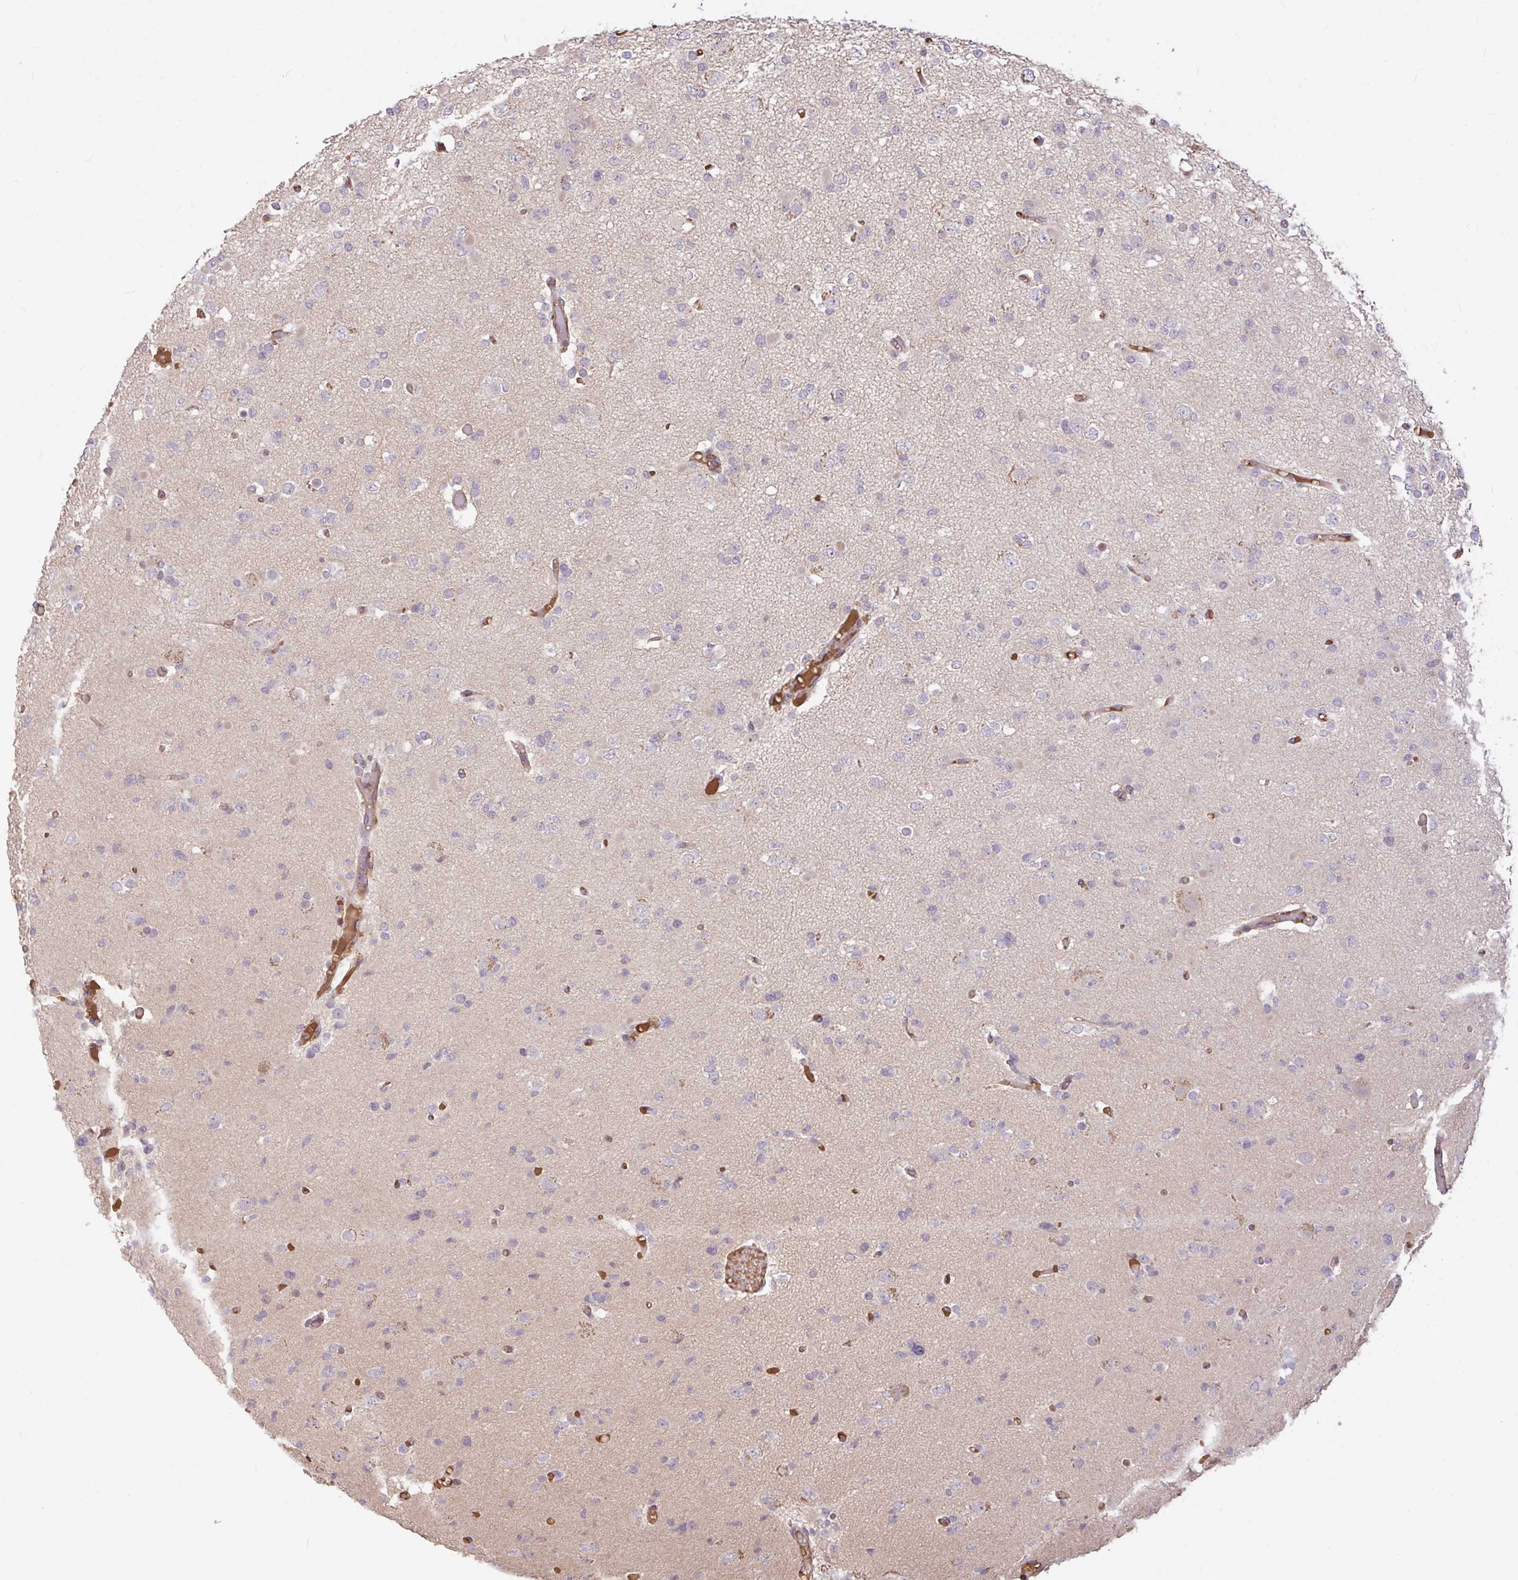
{"staining": {"intensity": "negative", "quantity": "none", "location": "none"}, "tissue": "glioma", "cell_type": "Tumor cells", "image_type": "cancer", "snomed": [{"axis": "morphology", "description": "Glioma, malignant, Low grade"}, {"axis": "topography", "description": "Brain"}], "caption": "Tumor cells are negative for protein expression in human glioma.", "gene": "FCER1A", "patient": {"sex": "female", "age": 22}}